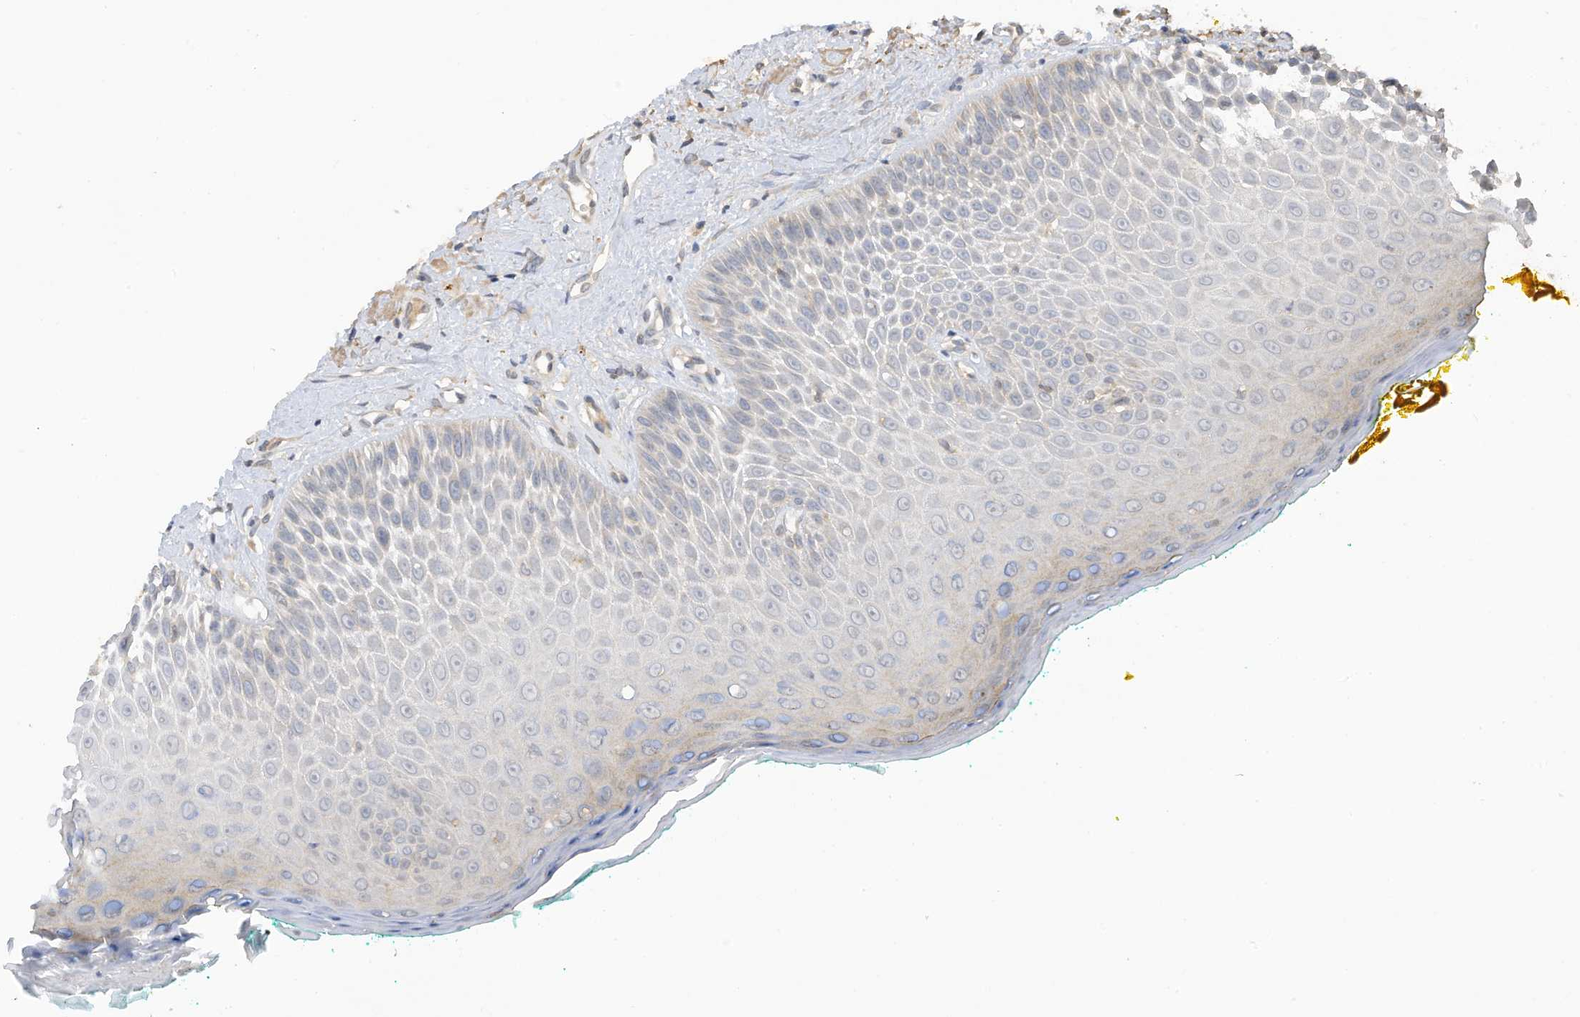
{"staining": {"intensity": "moderate", "quantity": "<25%", "location": "cytoplasmic/membranous,nuclear"}, "tissue": "oral mucosa", "cell_type": "Squamous epithelial cells", "image_type": "normal", "snomed": [{"axis": "morphology", "description": "Normal tissue, NOS"}, {"axis": "topography", "description": "Oral tissue"}], "caption": "Immunohistochemical staining of normal human oral mucosa displays low levels of moderate cytoplasmic/membranous,nuclear staining in approximately <25% of squamous epithelial cells. The protein of interest is shown in brown color, while the nuclei are stained blue.", "gene": "REC8", "patient": {"sex": "female", "age": 70}}